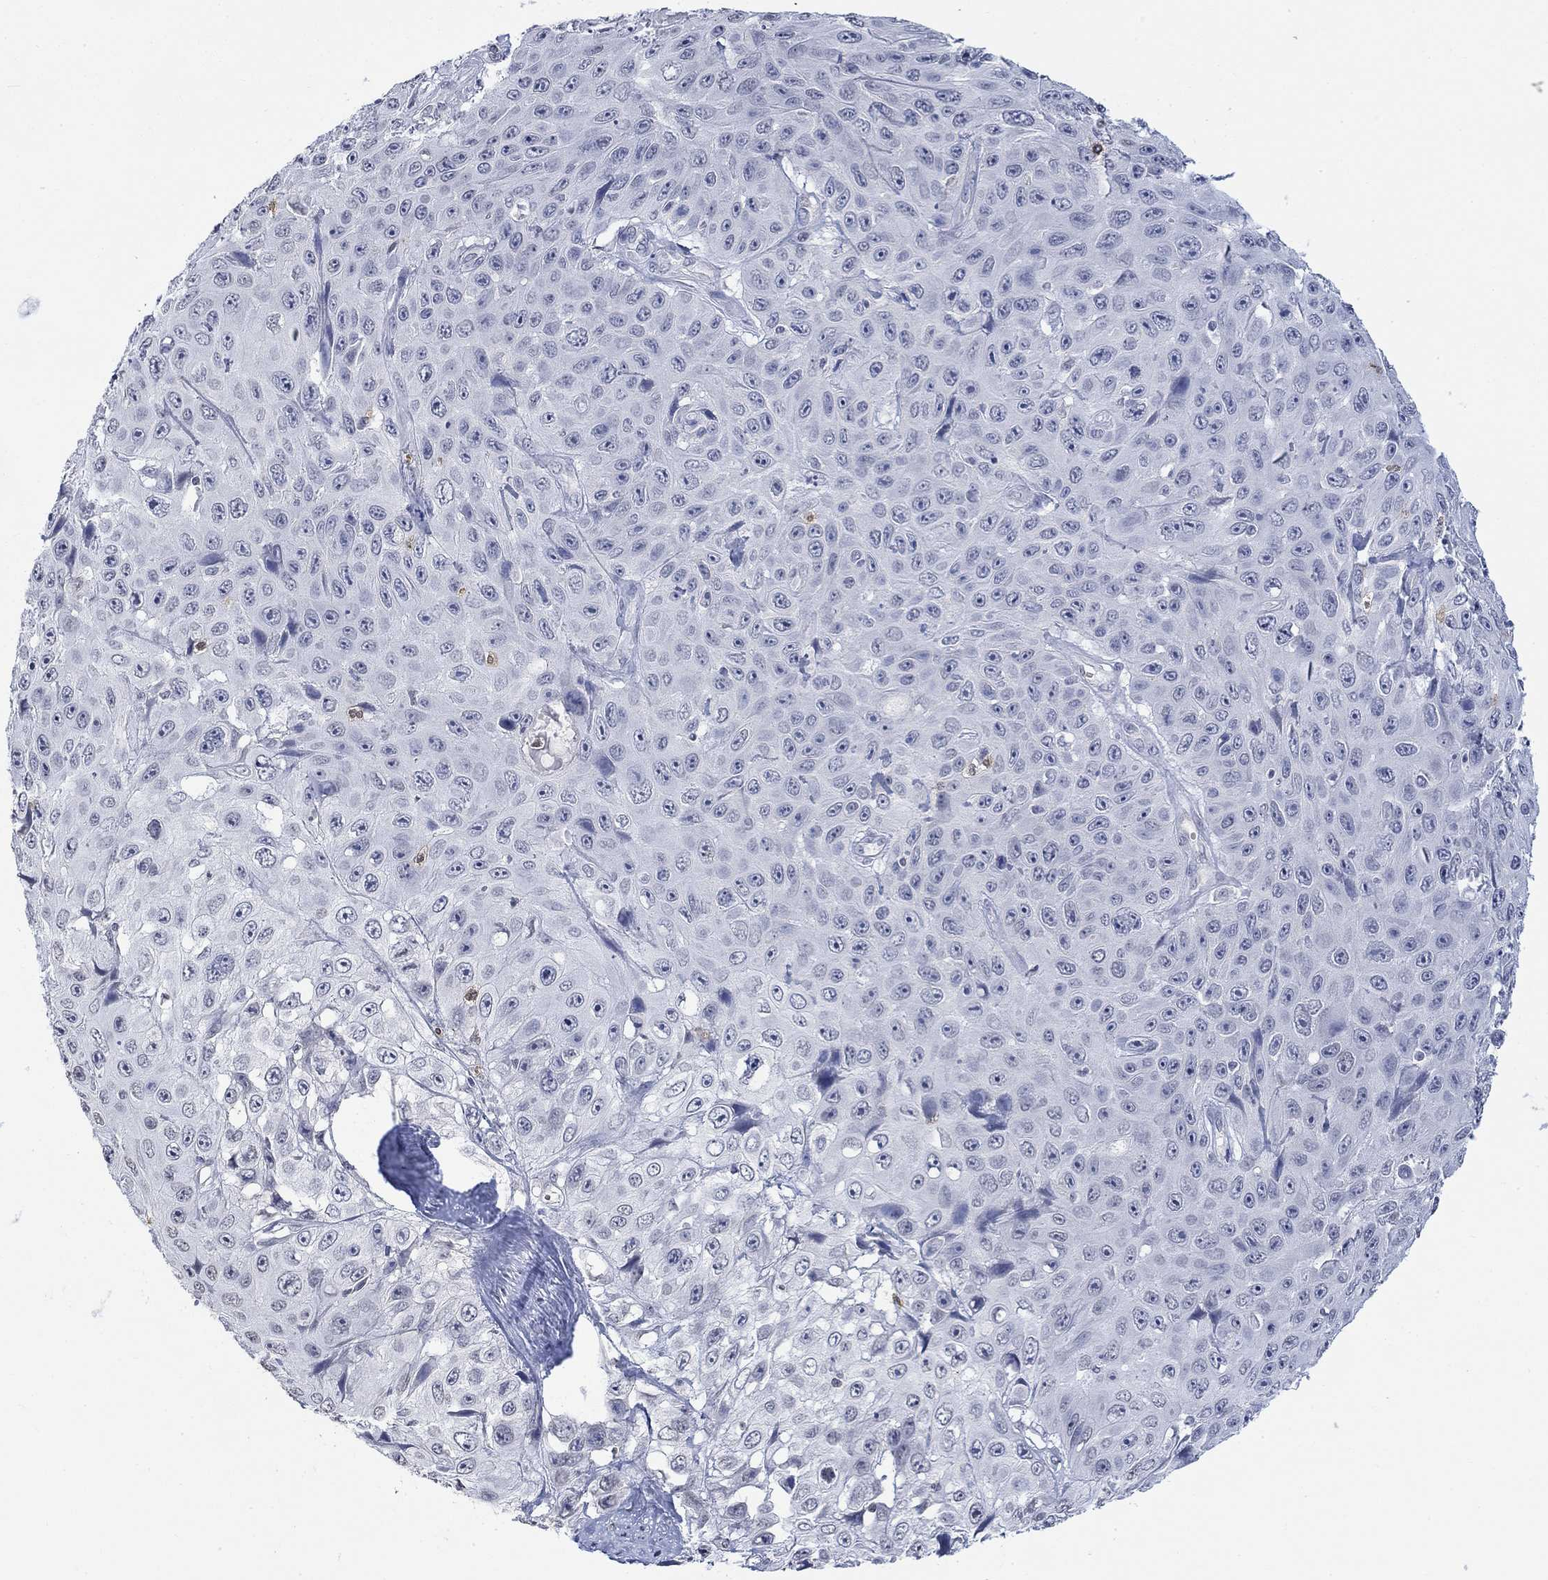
{"staining": {"intensity": "negative", "quantity": "none", "location": "none"}, "tissue": "skin cancer", "cell_type": "Tumor cells", "image_type": "cancer", "snomed": [{"axis": "morphology", "description": "Squamous cell carcinoma, NOS"}, {"axis": "topography", "description": "Skin"}], "caption": "Immunohistochemistry image of human skin cancer (squamous cell carcinoma) stained for a protein (brown), which demonstrates no positivity in tumor cells.", "gene": "TMEM255A", "patient": {"sex": "male", "age": 82}}